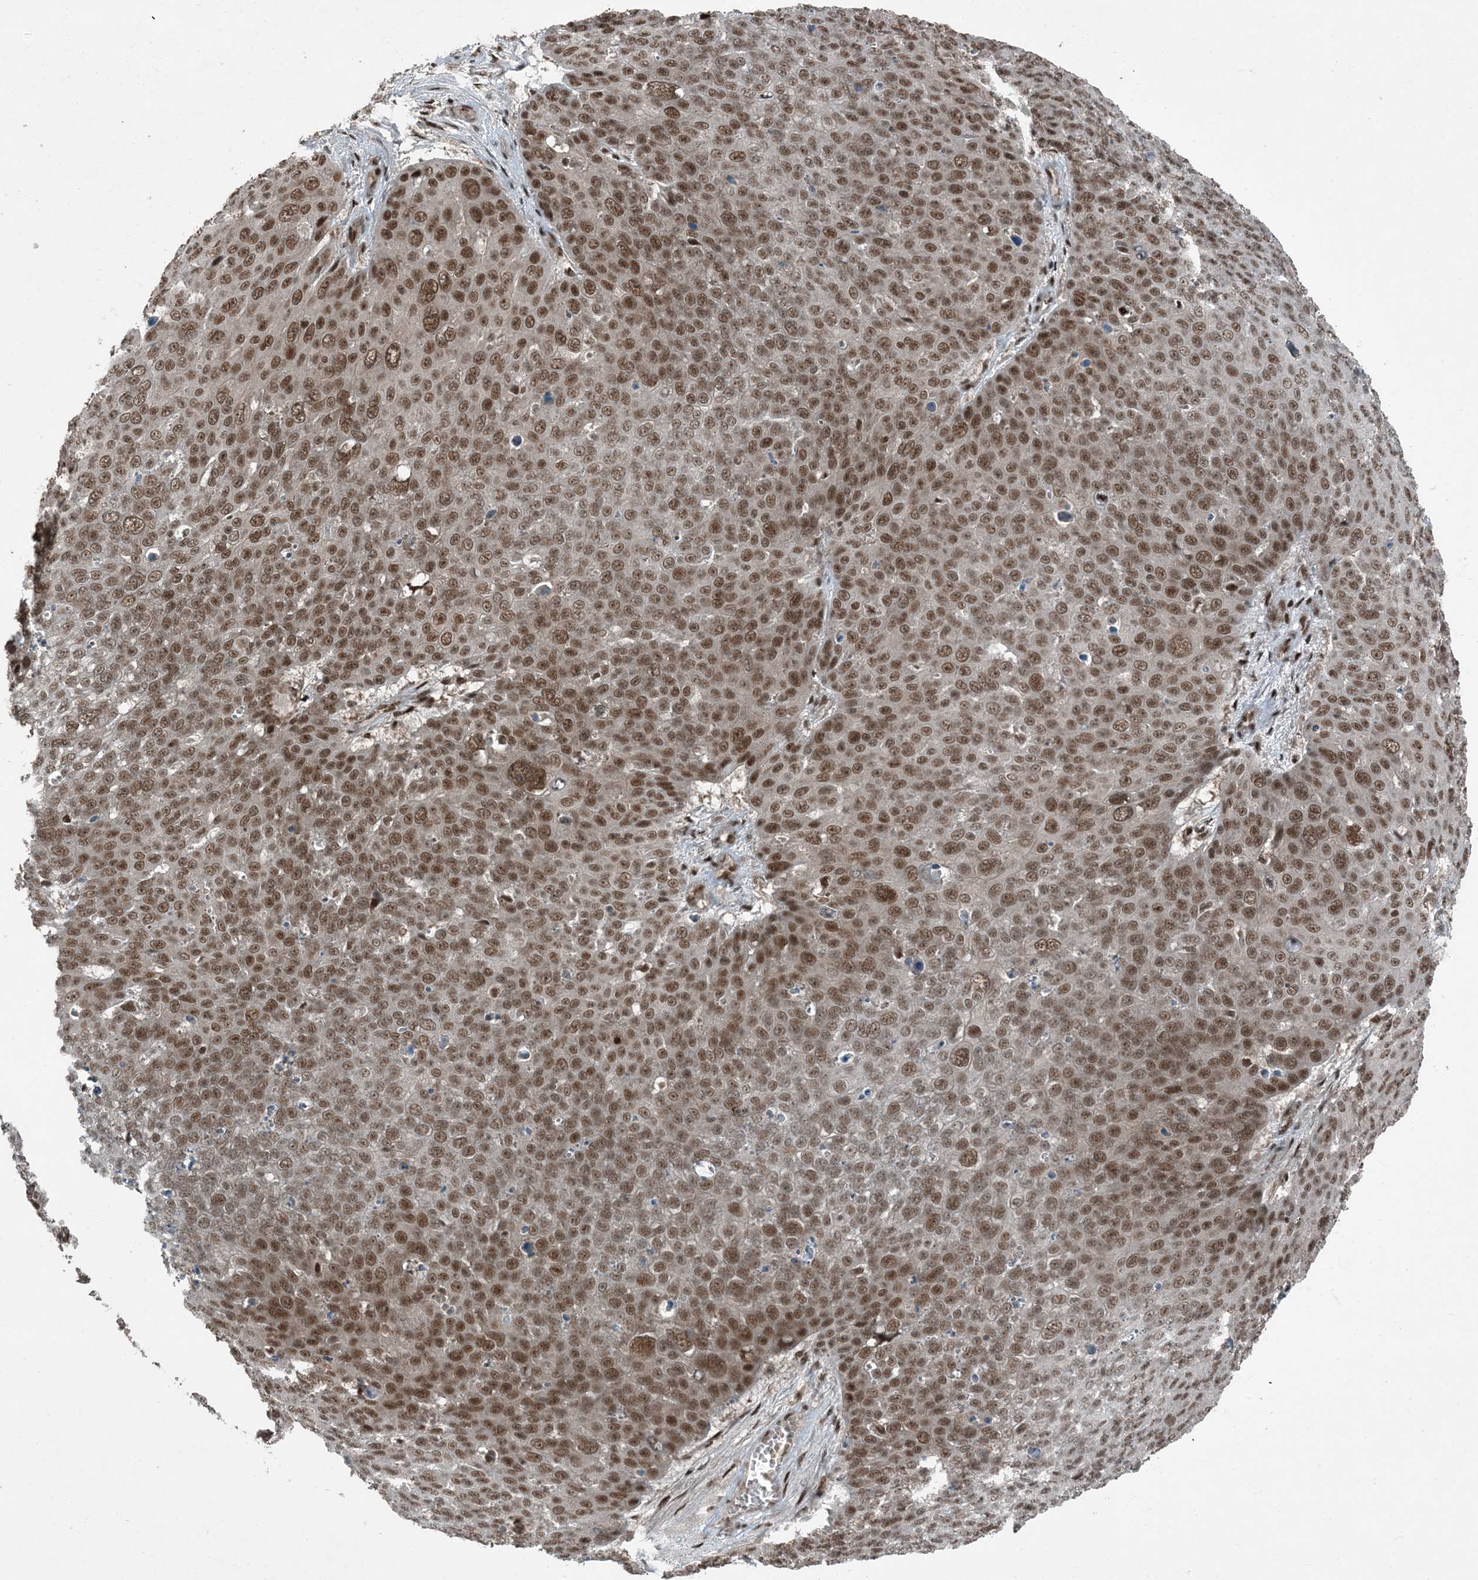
{"staining": {"intensity": "moderate", "quantity": ">75%", "location": "nuclear"}, "tissue": "skin cancer", "cell_type": "Tumor cells", "image_type": "cancer", "snomed": [{"axis": "morphology", "description": "Squamous cell carcinoma, NOS"}, {"axis": "topography", "description": "Skin"}], "caption": "Immunohistochemical staining of human squamous cell carcinoma (skin) exhibits medium levels of moderate nuclear protein expression in about >75% of tumor cells.", "gene": "TRAPPC12", "patient": {"sex": "male", "age": 71}}